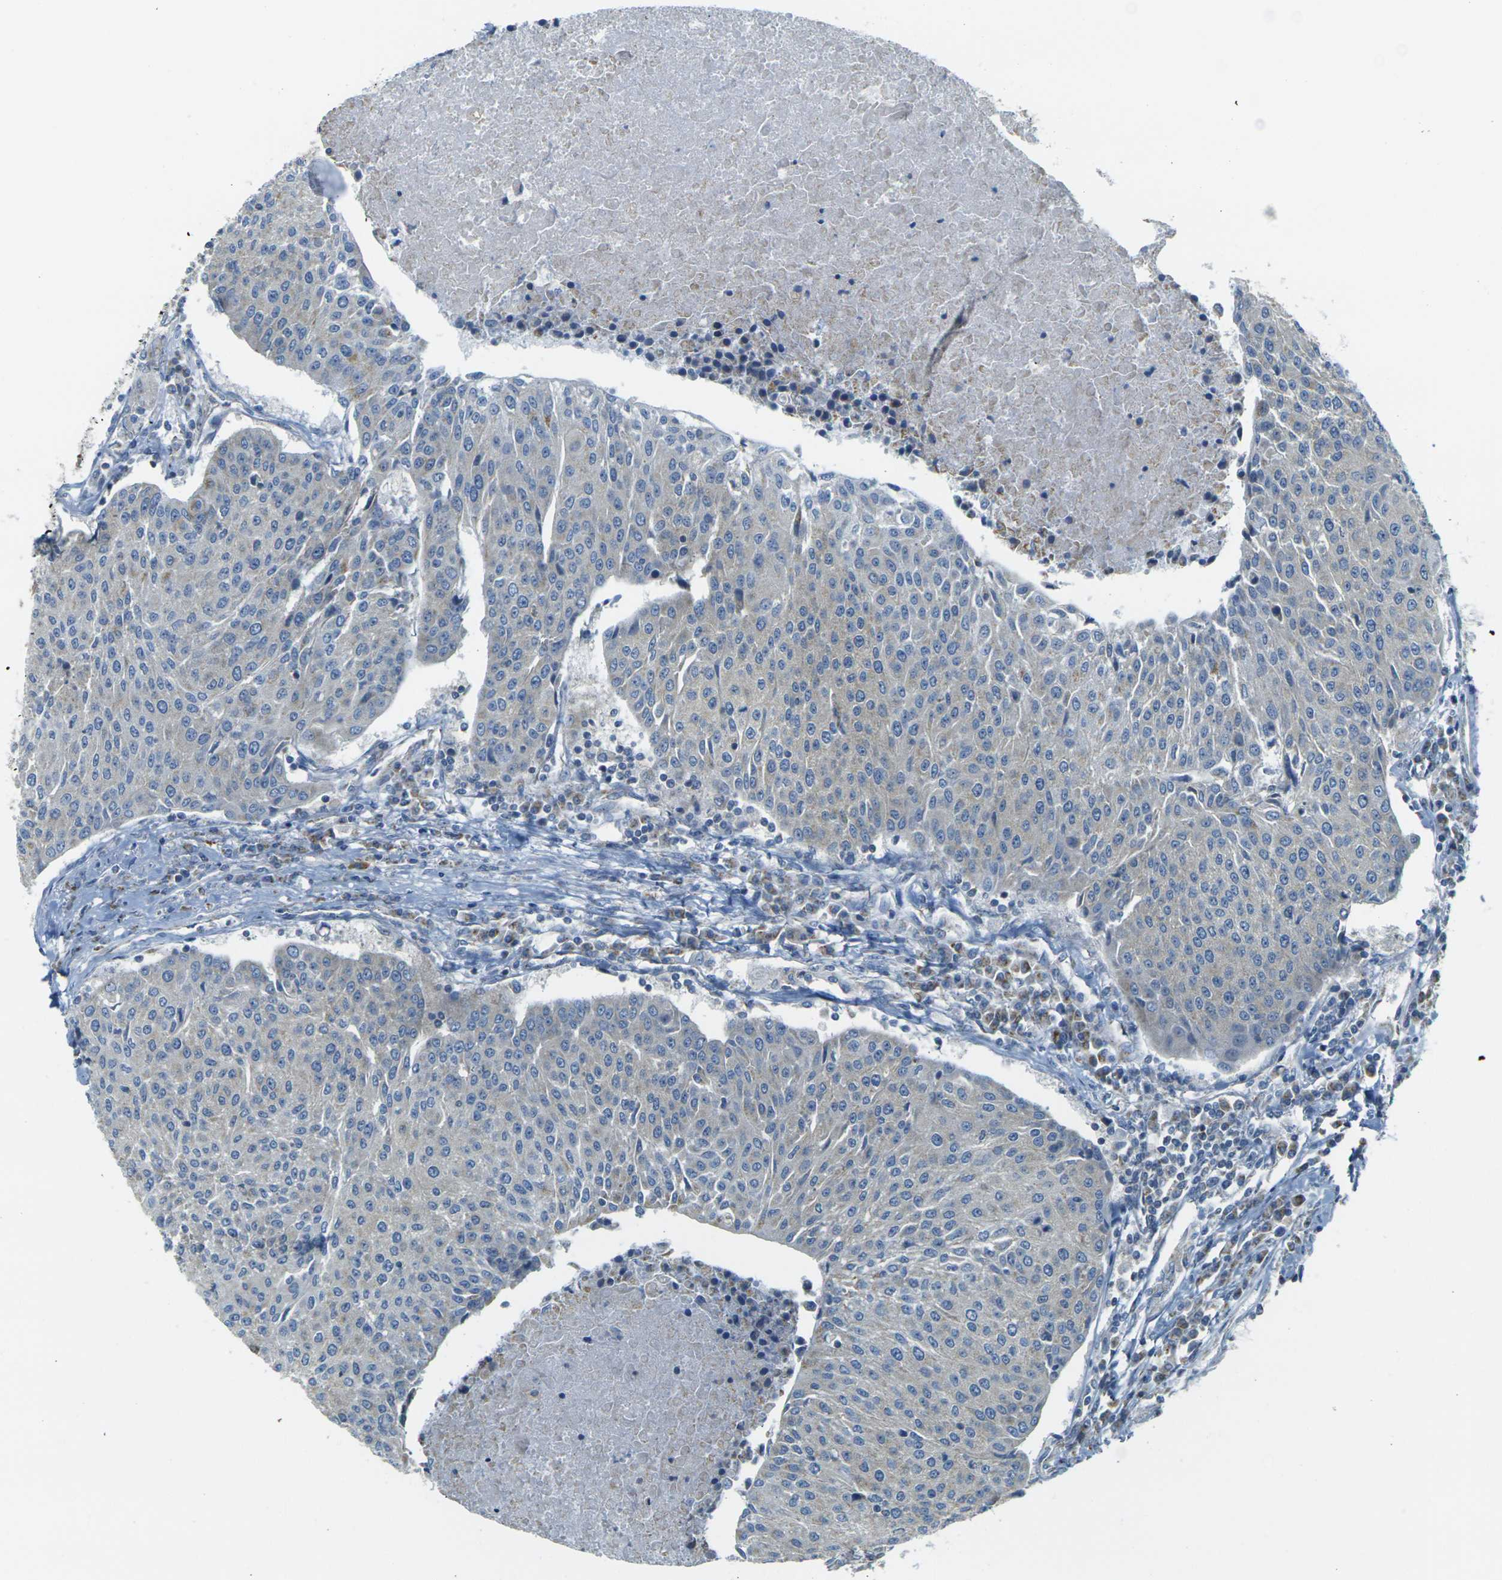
{"staining": {"intensity": "negative", "quantity": "none", "location": "none"}, "tissue": "urothelial cancer", "cell_type": "Tumor cells", "image_type": "cancer", "snomed": [{"axis": "morphology", "description": "Urothelial carcinoma, High grade"}, {"axis": "topography", "description": "Urinary bladder"}], "caption": "An immunohistochemistry (IHC) micrograph of high-grade urothelial carcinoma is shown. There is no staining in tumor cells of high-grade urothelial carcinoma. The staining was performed using DAB (3,3'-diaminobenzidine) to visualize the protein expression in brown, while the nuclei were stained in blue with hematoxylin (Magnification: 20x).", "gene": "PARD6B", "patient": {"sex": "female", "age": 85}}